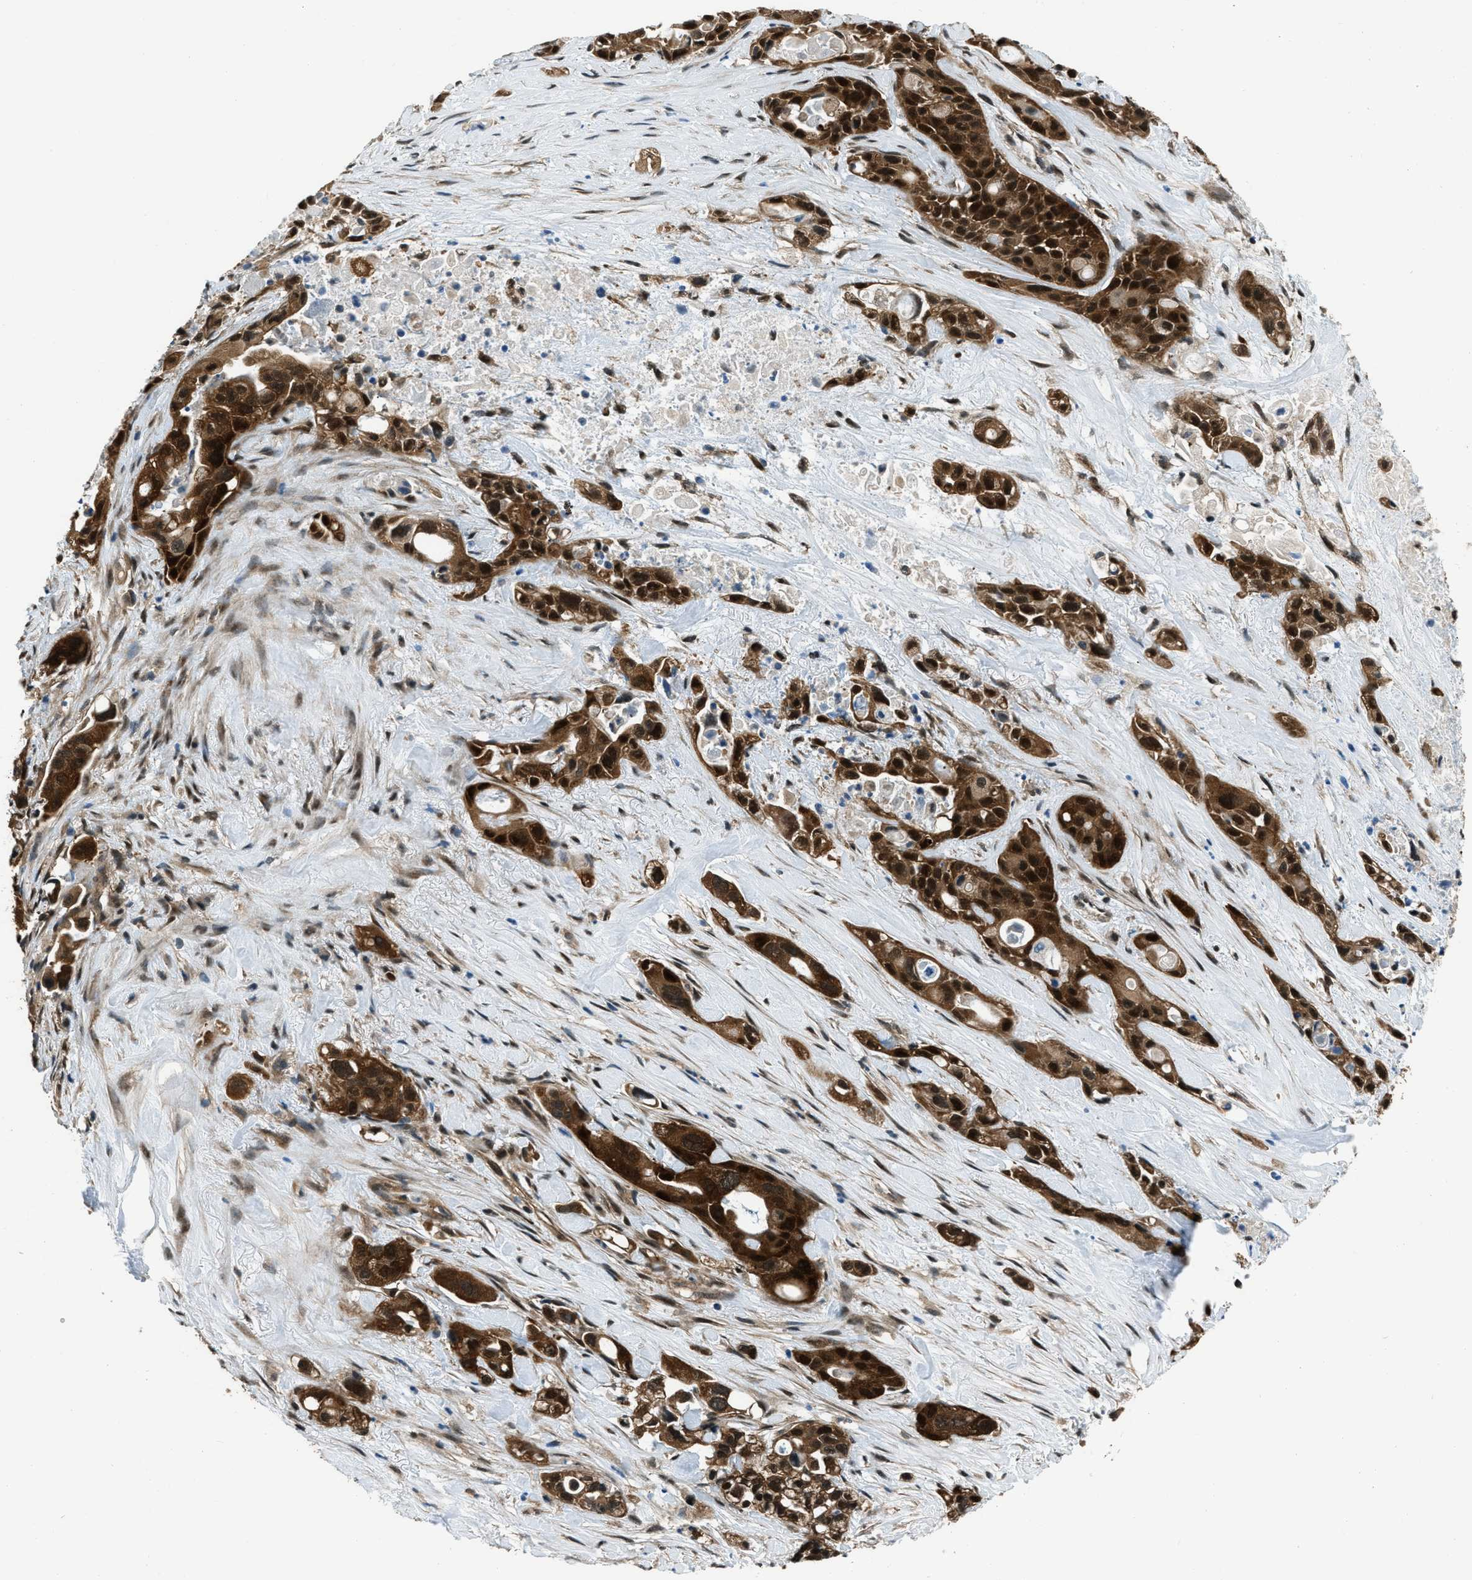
{"staining": {"intensity": "strong", "quantity": ">75%", "location": "cytoplasmic/membranous,nuclear"}, "tissue": "pancreatic cancer", "cell_type": "Tumor cells", "image_type": "cancer", "snomed": [{"axis": "morphology", "description": "Adenocarcinoma, NOS"}, {"axis": "topography", "description": "Pancreas"}], "caption": "Immunohistochemical staining of human pancreatic cancer (adenocarcinoma) shows high levels of strong cytoplasmic/membranous and nuclear protein positivity in about >75% of tumor cells.", "gene": "NUDCD3", "patient": {"sex": "male", "age": 53}}